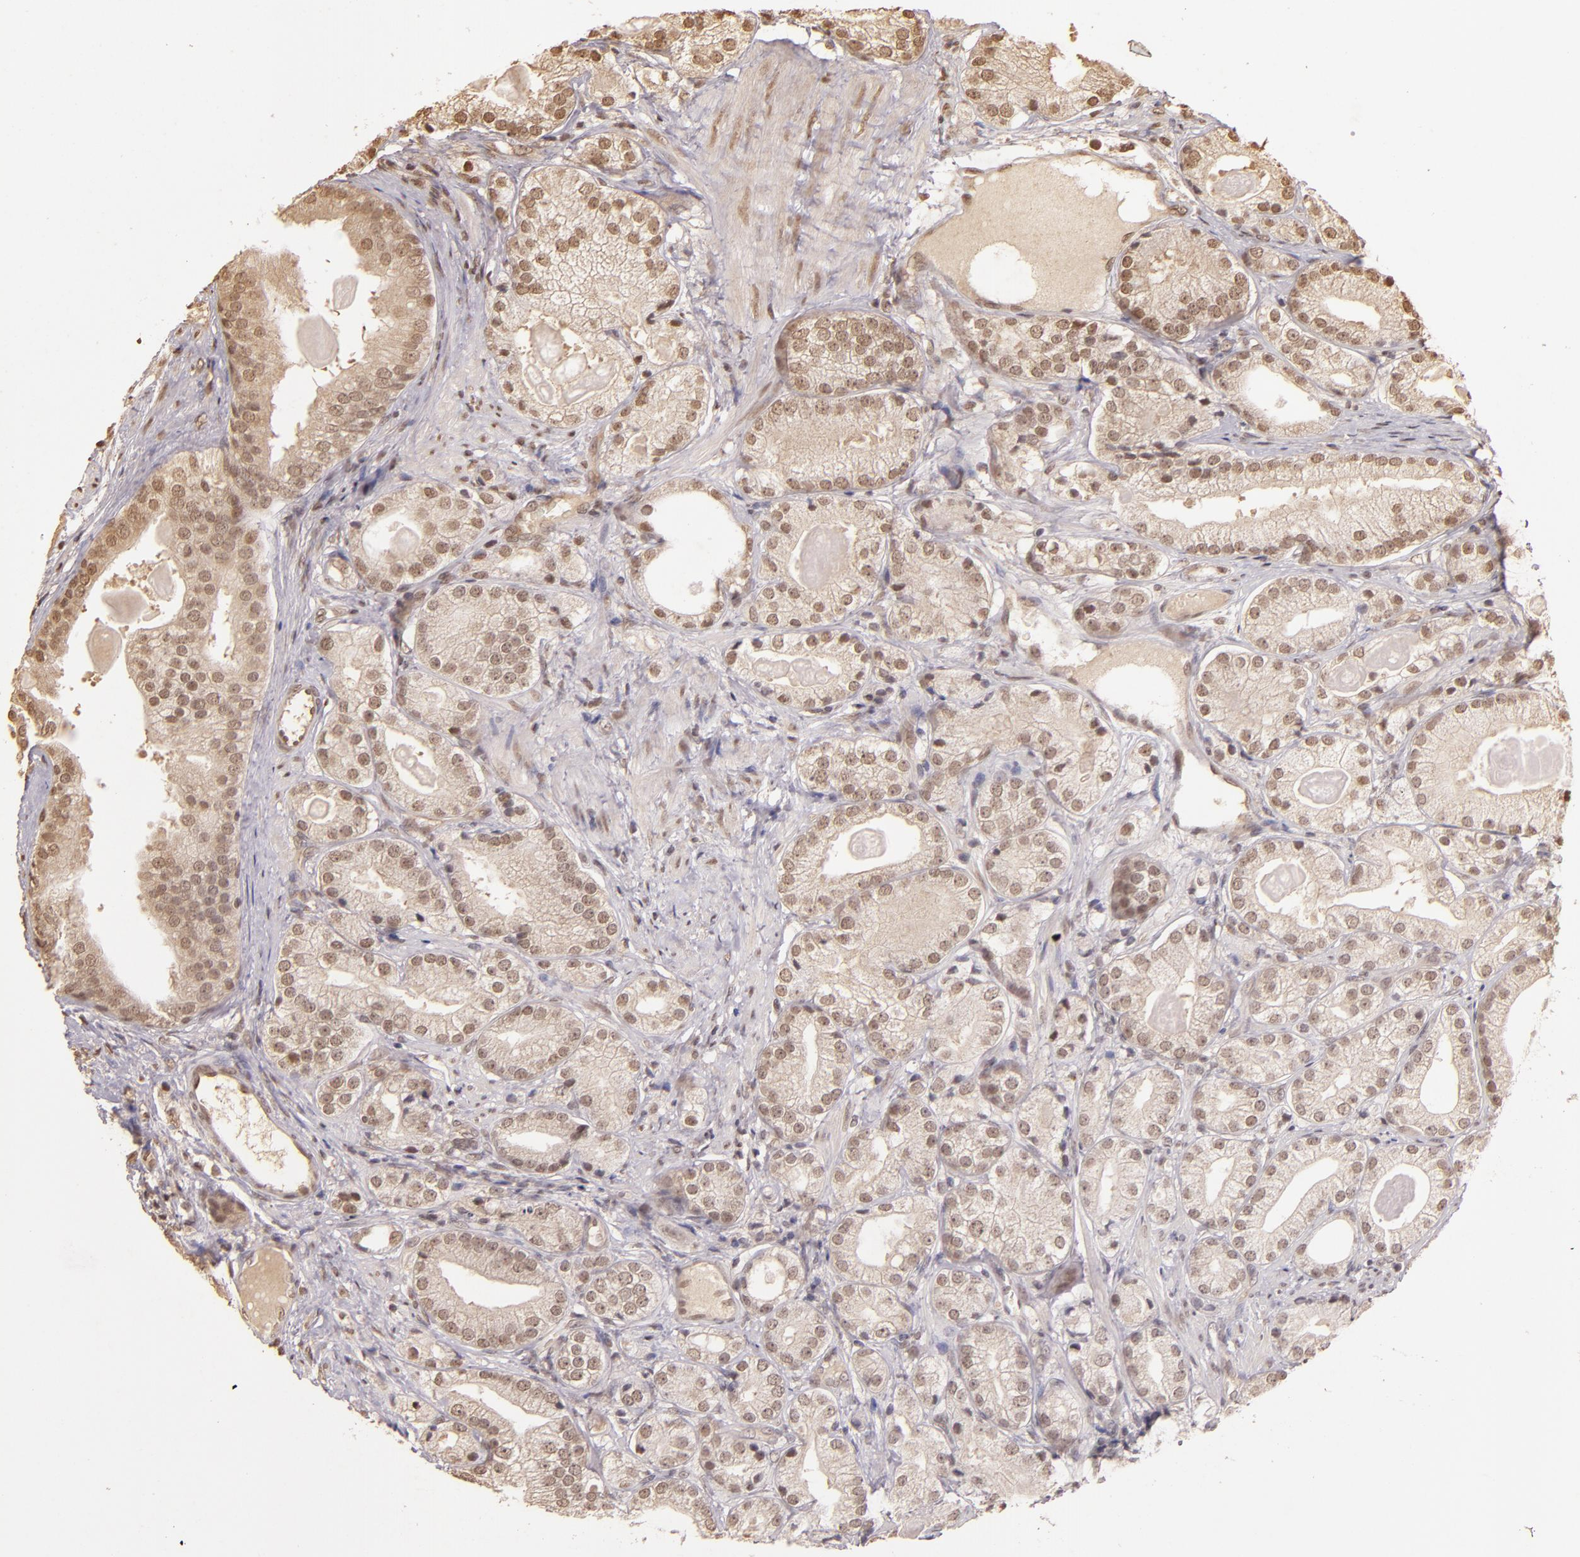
{"staining": {"intensity": "weak", "quantity": ">75%", "location": "cytoplasmic/membranous,nuclear"}, "tissue": "prostate cancer", "cell_type": "Tumor cells", "image_type": "cancer", "snomed": [{"axis": "morphology", "description": "Adenocarcinoma, Low grade"}, {"axis": "topography", "description": "Prostate"}], "caption": "Immunohistochemical staining of adenocarcinoma (low-grade) (prostate) exhibits low levels of weak cytoplasmic/membranous and nuclear staining in about >75% of tumor cells.", "gene": "CUL1", "patient": {"sex": "male", "age": 69}}